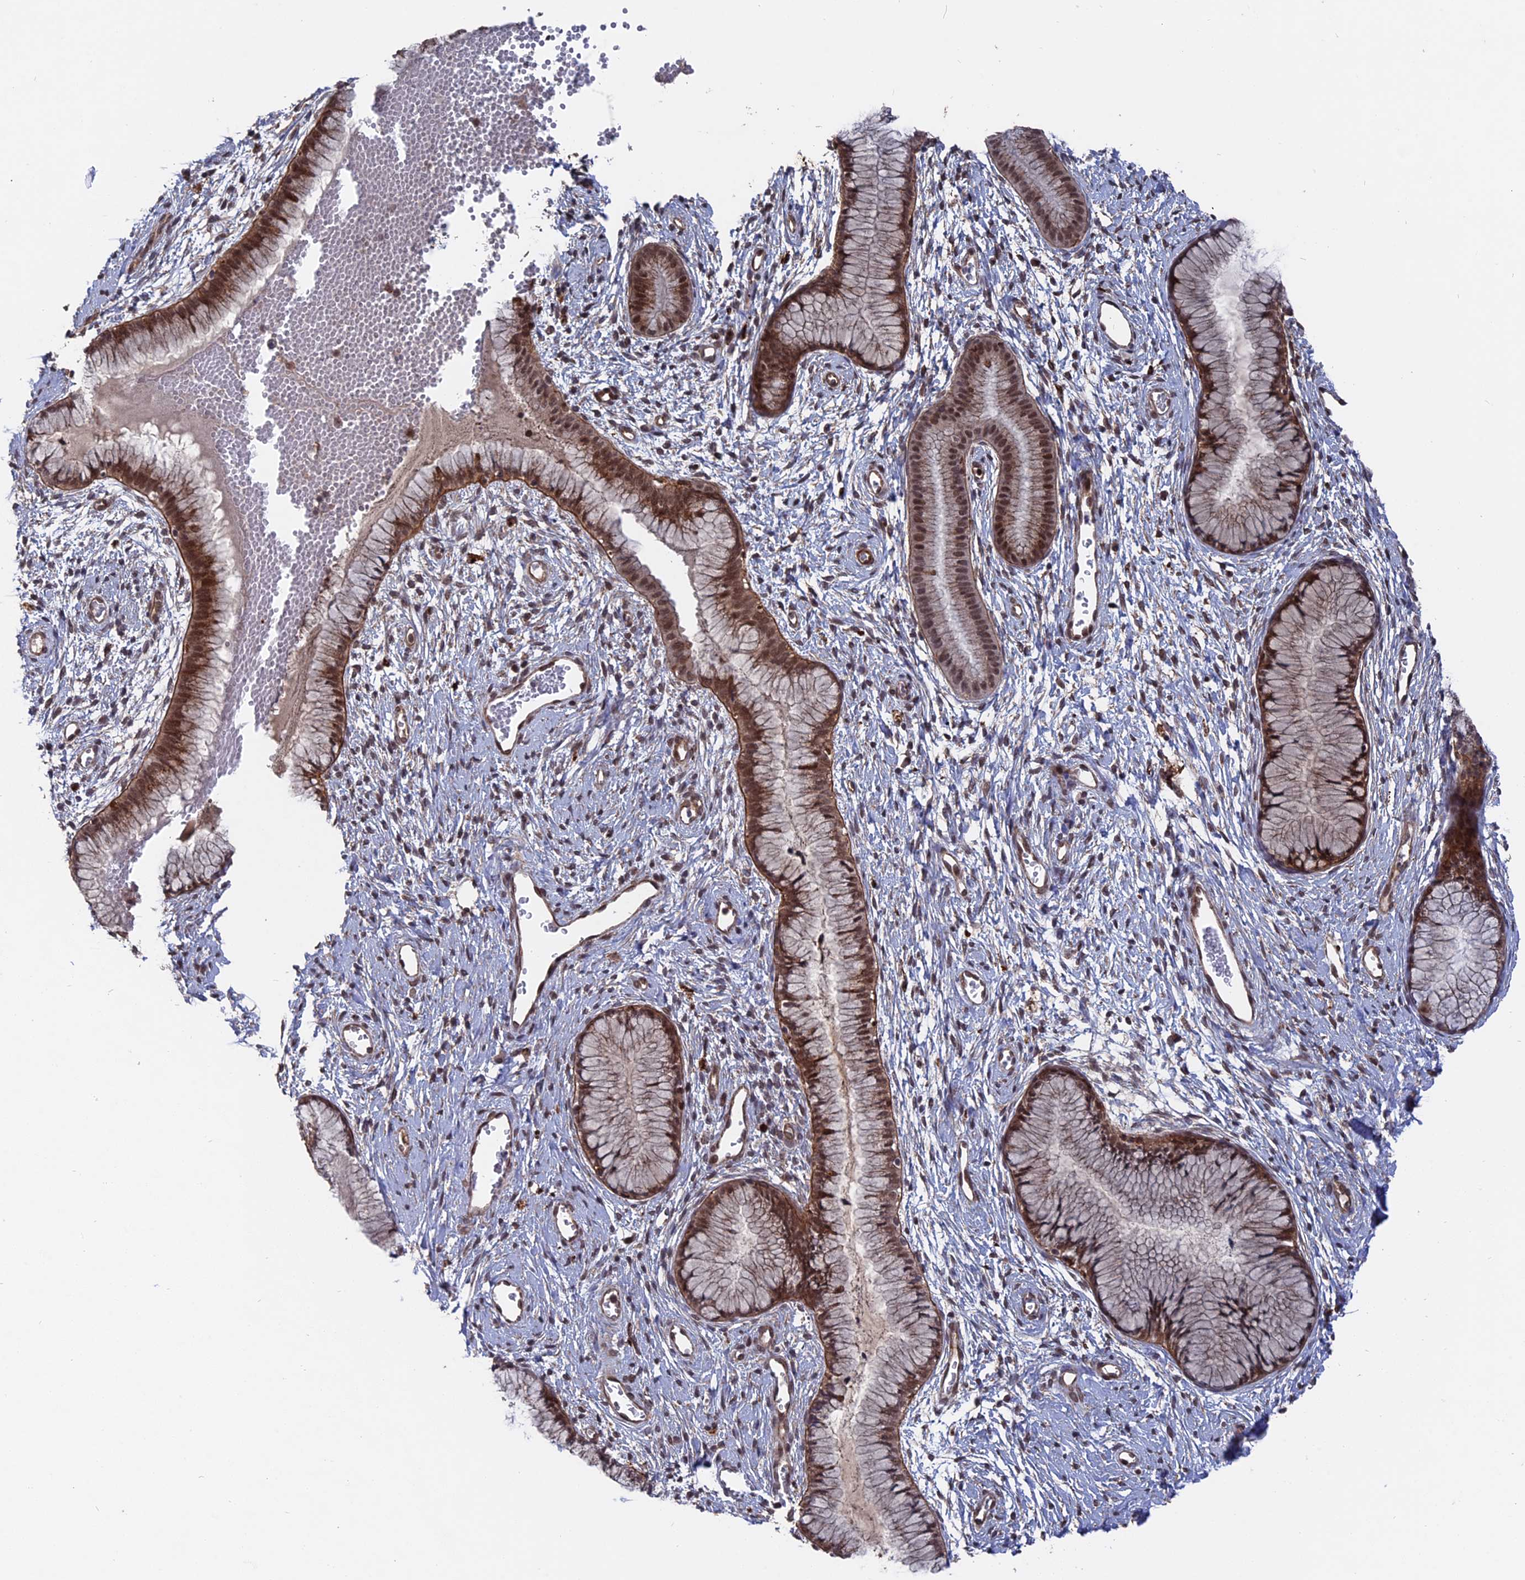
{"staining": {"intensity": "moderate", "quantity": ">75%", "location": "cytoplasmic/membranous,nuclear"}, "tissue": "cervix", "cell_type": "Glandular cells", "image_type": "normal", "snomed": [{"axis": "morphology", "description": "Normal tissue, NOS"}, {"axis": "topography", "description": "Cervix"}], "caption": "Glandular cells reveal medium levels of moderate cytoplasmic/membranous,nuclear positivity in approximately >75% of cells in unremarkable human cervix.", "gene": "NOSIP", "patient": {"sex": "female", "age": 42}}